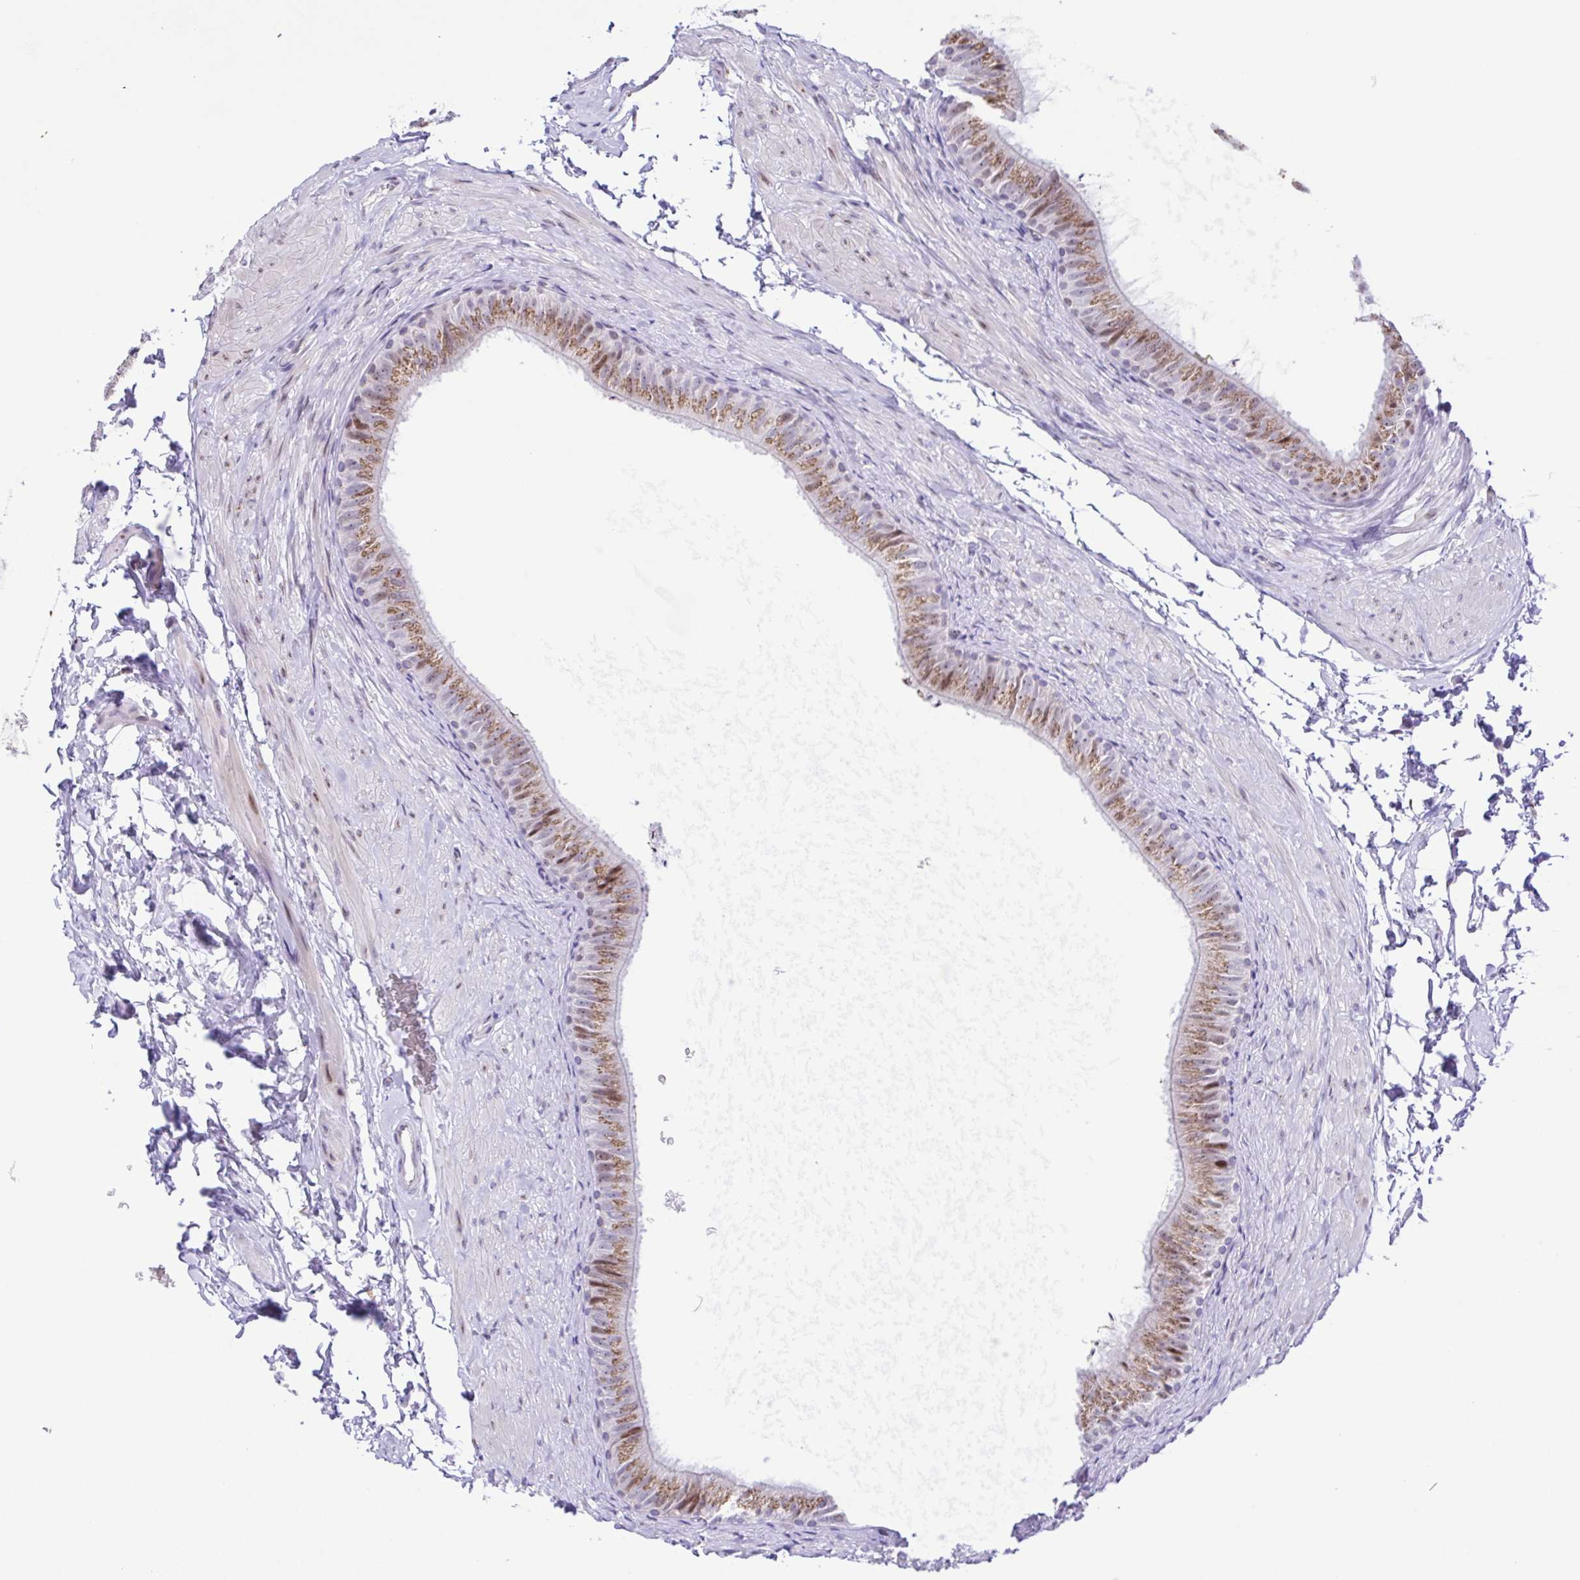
{"staining": {"intensity": "moderate", "quantity": "25%-75%", "location": "cytoplasmic/membranous"}, "tissue": "epididymis", "cell_type": "Glandular cells", "image_type": "normal", "snomed": [{"axis": "morphology", "description": "Normal tissue, NOS"}, {"axis": "topography", "description": "Epididymis, spermatic cord, NOS"}, {"axis": "topography", "description": "Epididymis"}, {"axis": "topography", "description": "Peripheral nerve tissue"}], "caption": "Human epididymis stained for a protein (brown) exhibits moderate cytoplasmic/membranous positive staining in about 25%-75% of glandular cells.", "gene": "ENSG00000286022", "patient": {"sex": "male", "age": 29}}